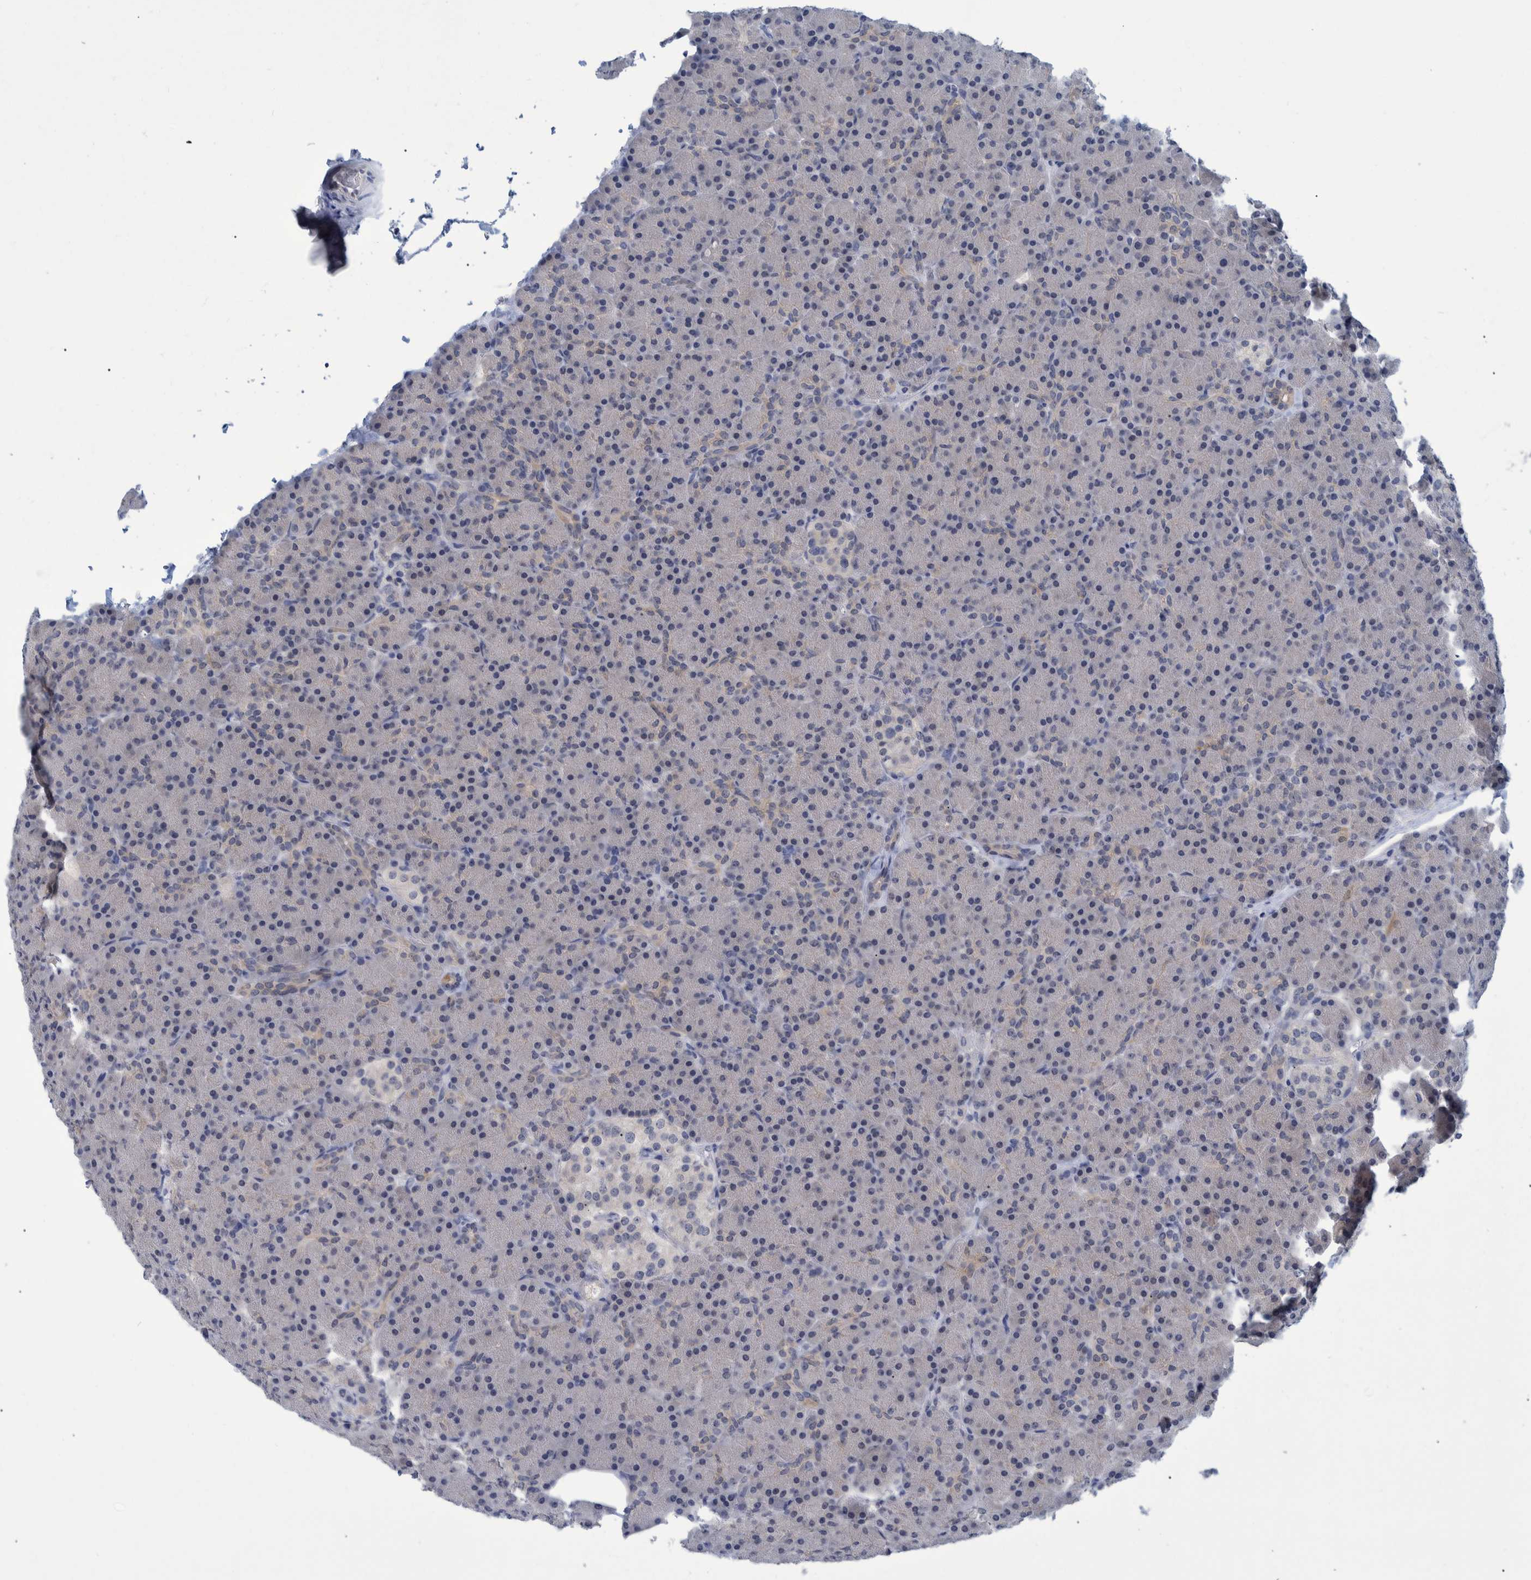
{"staining": {"intensity": "moderate", "quantity": "<25%", "location": "cytoplasmic/membranous"}, "tissue": "pancreas", "cell_type": "Exocrine glandular cells", "image_type": "normal", "snomed": [{"axis": "morphology", "description": "Normal tissue, NOS"}, {"axis": "topography", "description": "Pancreas"}], "caption": "IHC micrograph of normal human pancreas stained for a protein (brown), which shows low levels of moderate cytoplasmic/membranous expression in approximately <25% of exocrine glandular cells.", "gene": "PCYT2", "patient": {"sex": "female", "age": 43}}